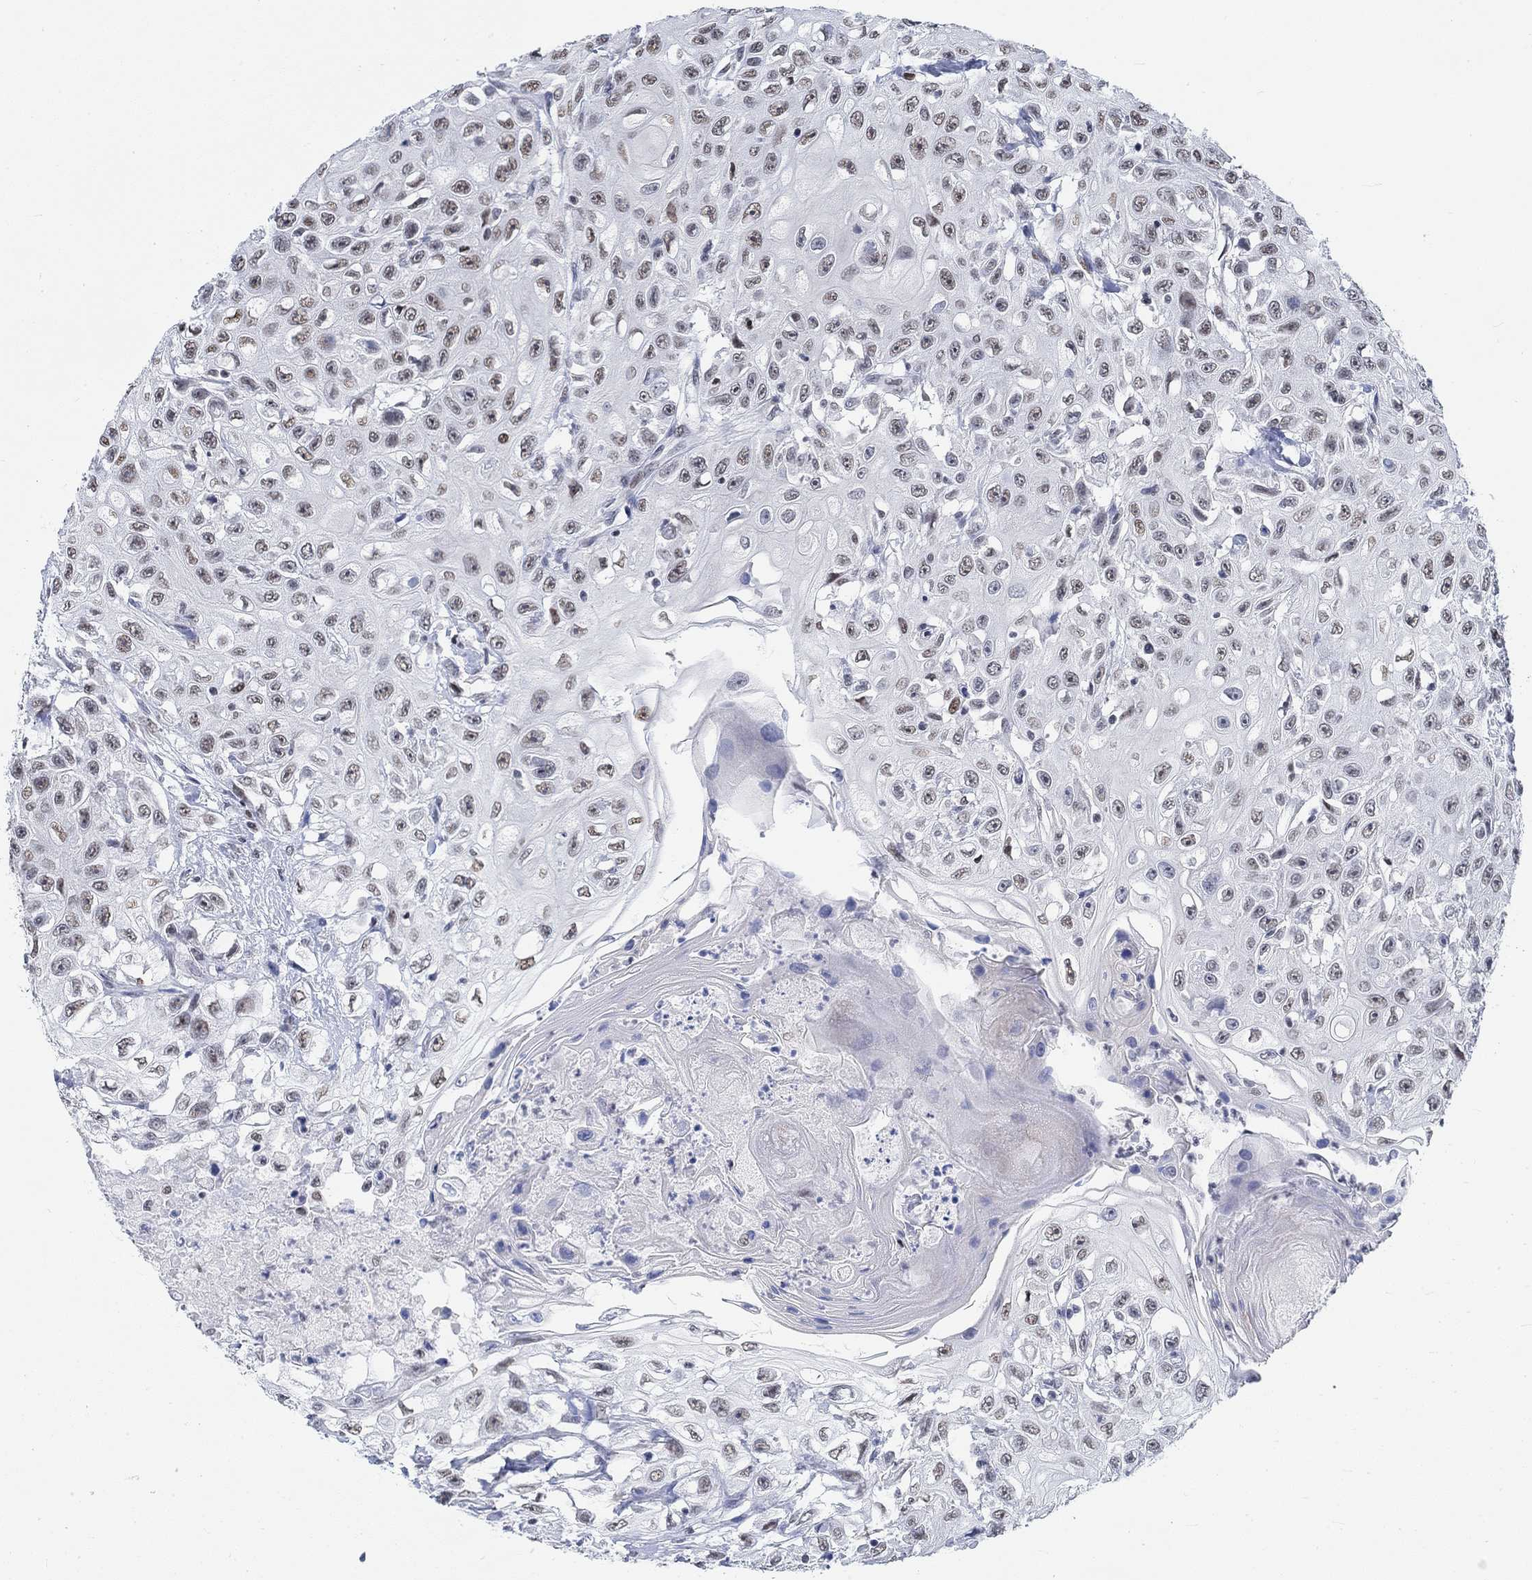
{"staining": {"intensity": "weak", "quantity": "<25%", "location": "nuclear"}, "tissue": "urothelial cancer", "cell_type": "Tumor cells", "image_type": "cancer", "snomed": [{"axis": "morphology", "description": "Urothelial carcinoma, High grade"}, {"axis": "topography", "description": "Urinary bladder"}], "caption": "Protein analysis of high-grade urothelial carcinoma exhibits no significant expression in tumor cells. (Brightfield microscopy of DAB (3,3'-diaminobenzidine) immunohistochemistry at high magnification).", "gene": "KCNH8", "patient": {"sex": "female", "age": 56}}